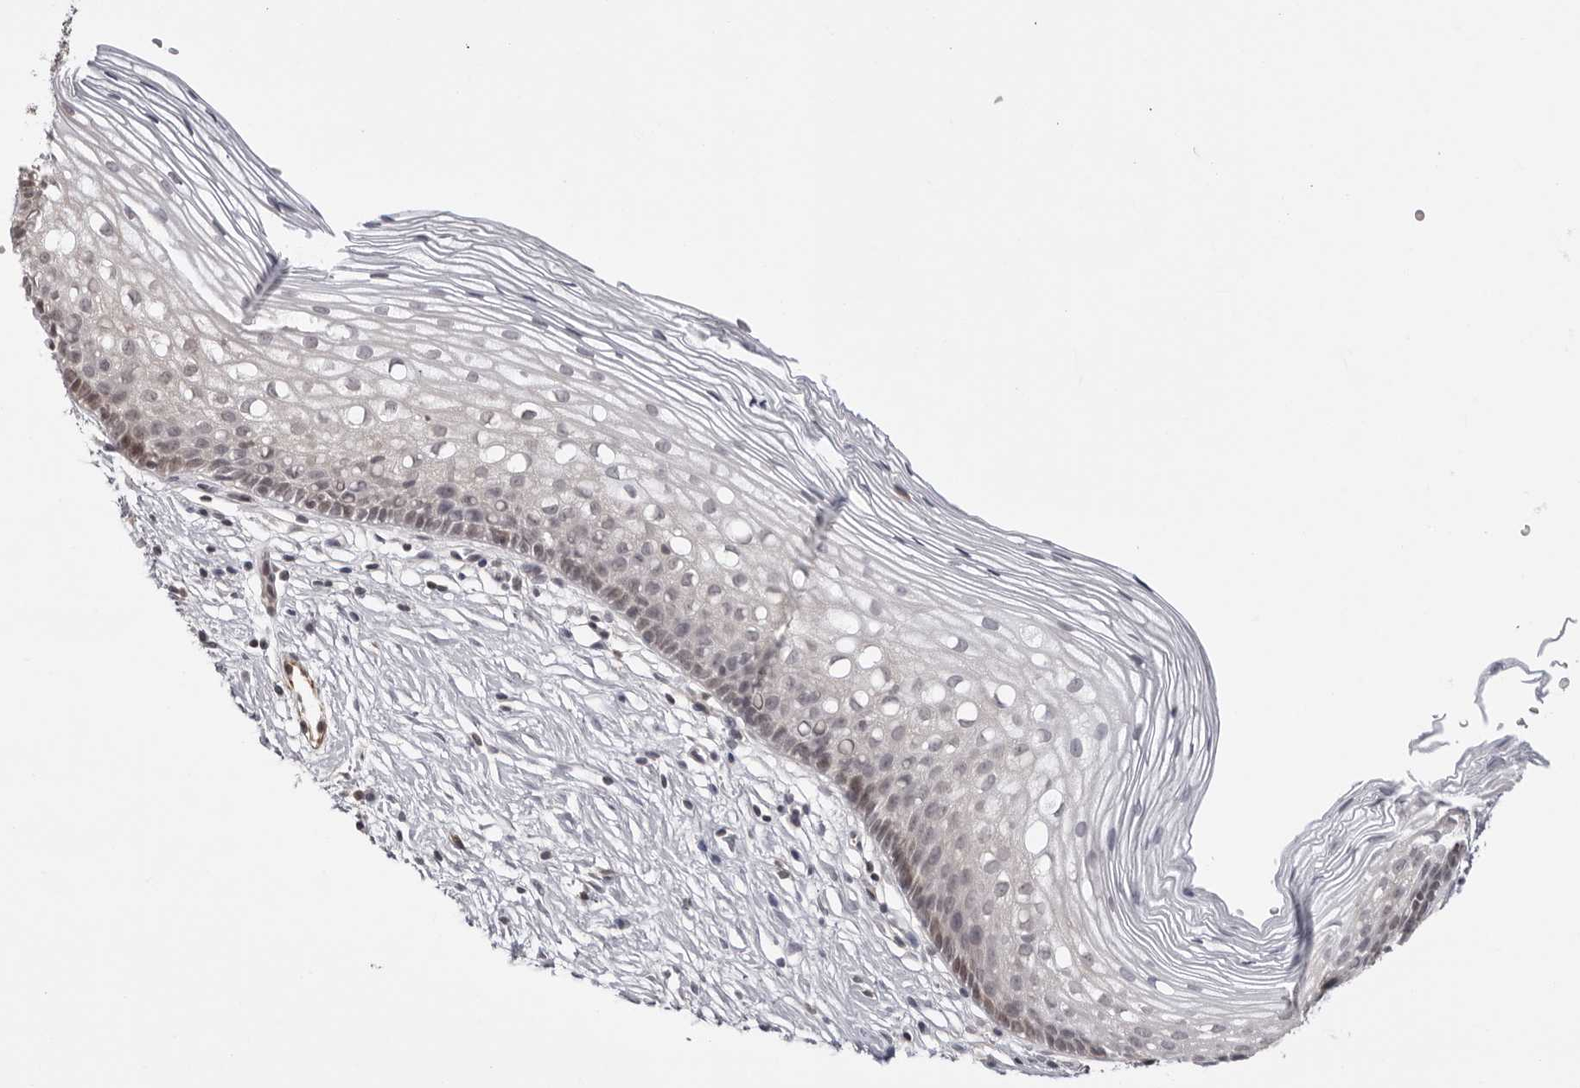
{"staining": {"intensity": "negative", "quantity": "none", "location": "none"}, "tissue": "cervix", "cell_type": "Glandular cells", "image_type": "normal", "snomed": [{"axis": "morphology", "description": "Normal tissue, NOS"}, {"axis": "topography", "description": "Cervix"}], "caption": "Immunohistochemical staining of unremarkable cervix displays no significant expression in glandular cells.", "gene": "UNK", "patient": {"sex": "female", "age": 27}}